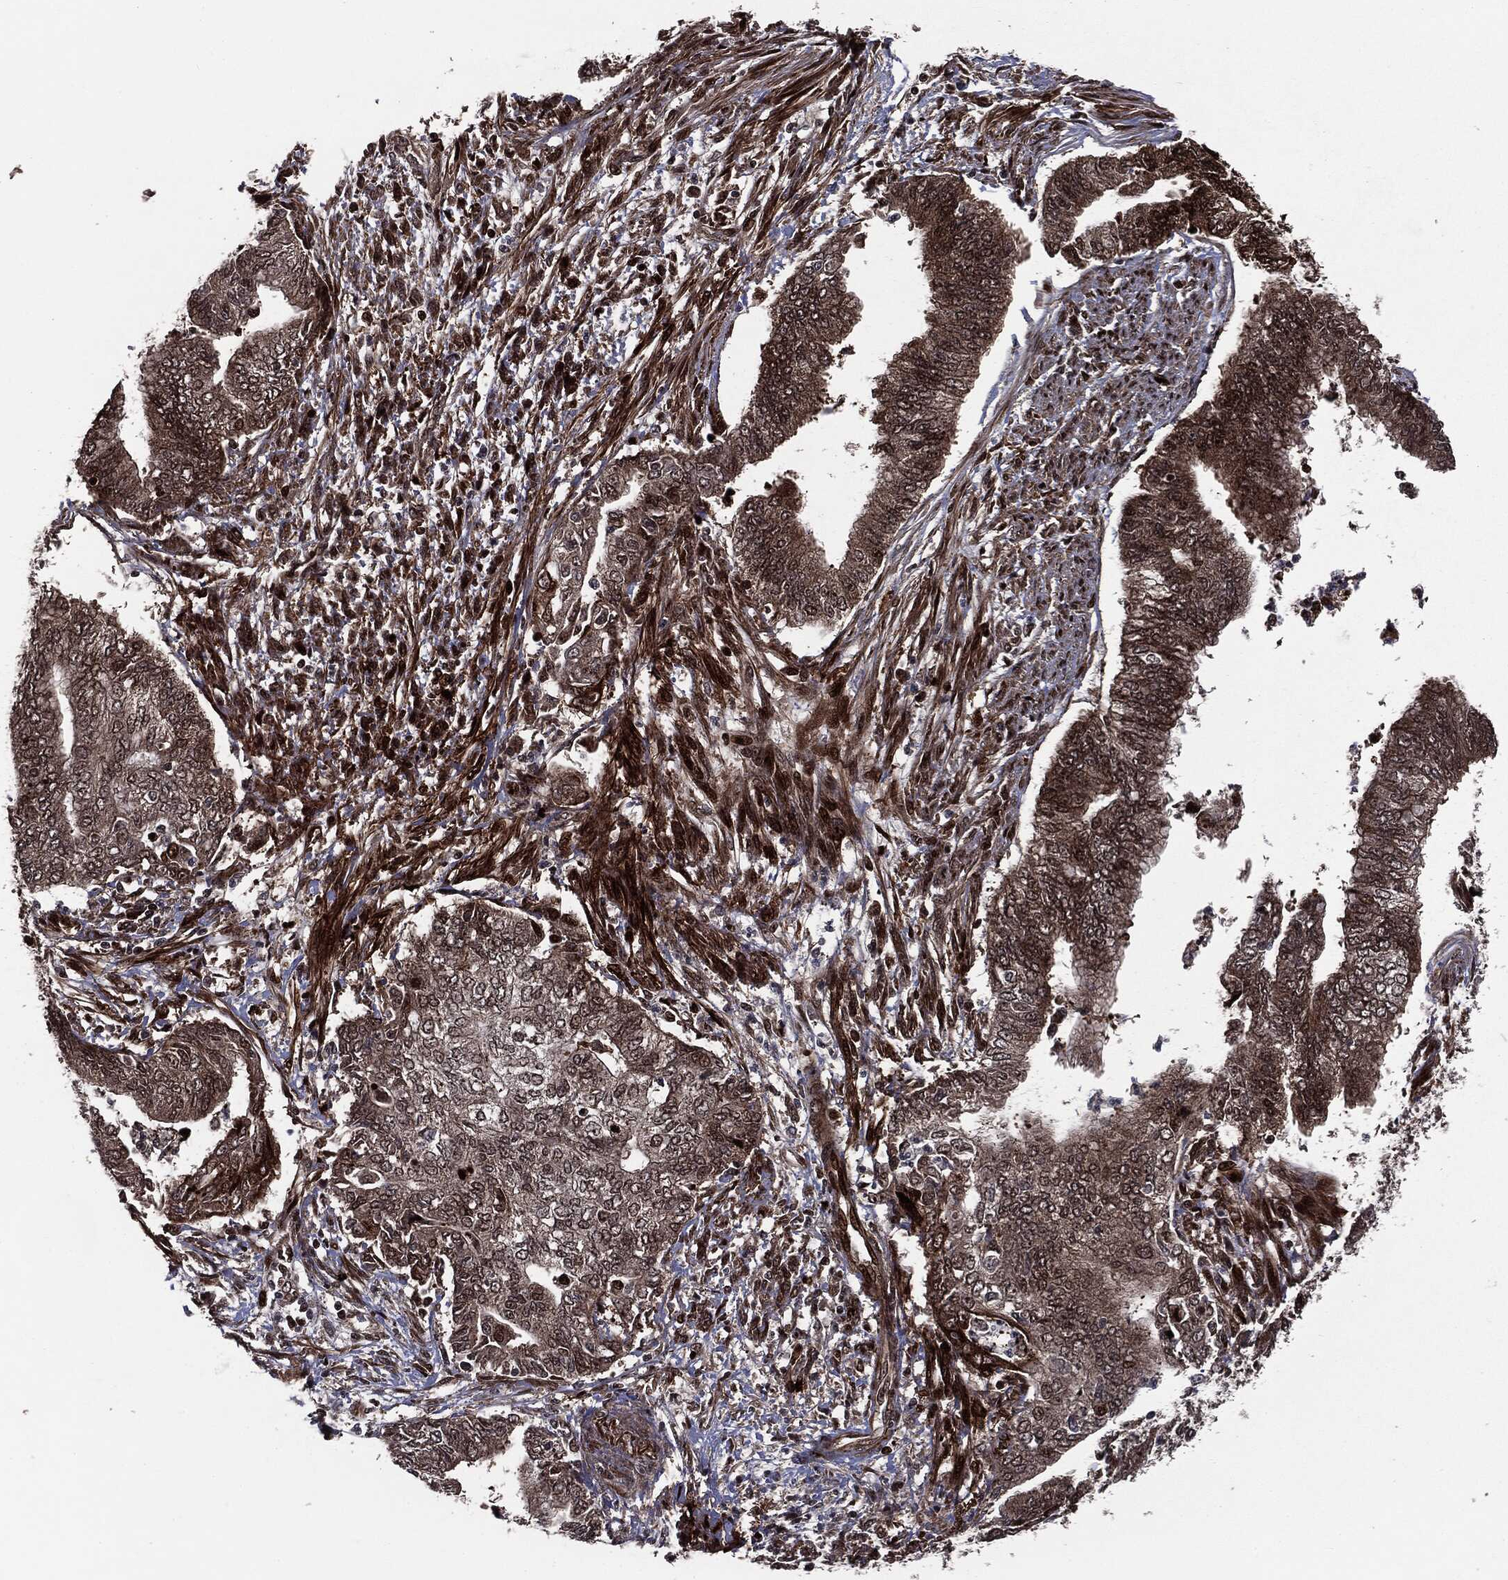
{"staining": {"intensity": "strong", "quantity": "<25%", "location": "cytoplasmic/membranous,nuclear"}, "tissue": "endometrial cancer", "cell_type": "Tumor cells", "image_type": "cancer", "snomed": [{"axis": "morphology", "description": "Adenocarcinoma, NOS"}, {"axis": "topography", "description": "Endometrium"}], "caption": "Brown immunohistochemical staining in endometrial cancer demonstrates strong cytoplasmic/membranous and nuclear positivity in about <25% of tumor cells.", "gene": "SMAD4", "patient": {"sex": "female", "age": 65}}